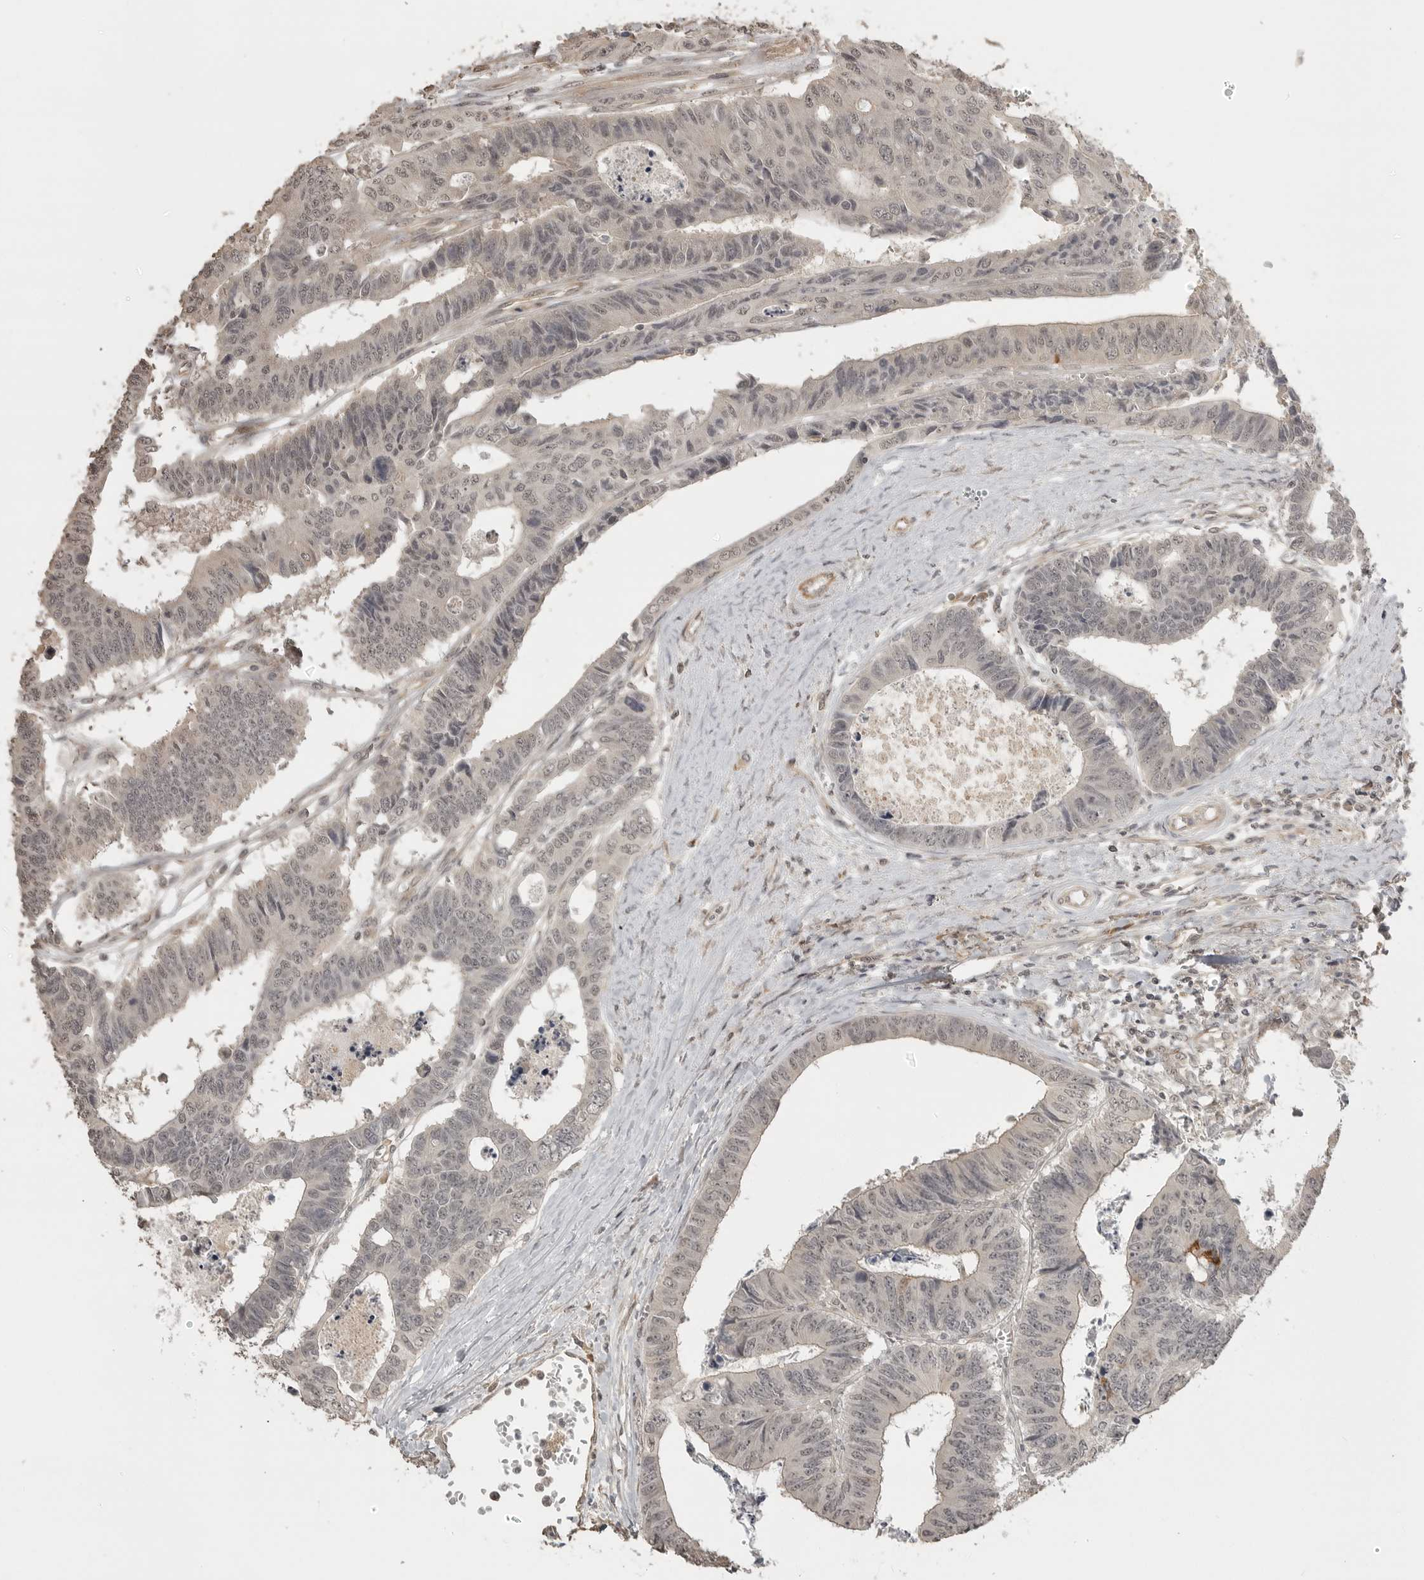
{"staining": {"intensity": "weak", "quantity": "<25%", "location": "nuclear"}, "tissue": "colorectal cancer", "cell_type": "Tumor cells", "image_type": "cancer", "snomed": [{"axis": "morphology", "description": "Adenocarcinoma, NOS"}, {"axis": "topography", "description": "Rectum"}], "caption": "There is no significant expression in tumor cells of adenocarcinoma (colorectal). (IHC, brightfield microscopy, high magnification).", "gene": "SMG8", "patient": {"sex": "male", "age": 84}}